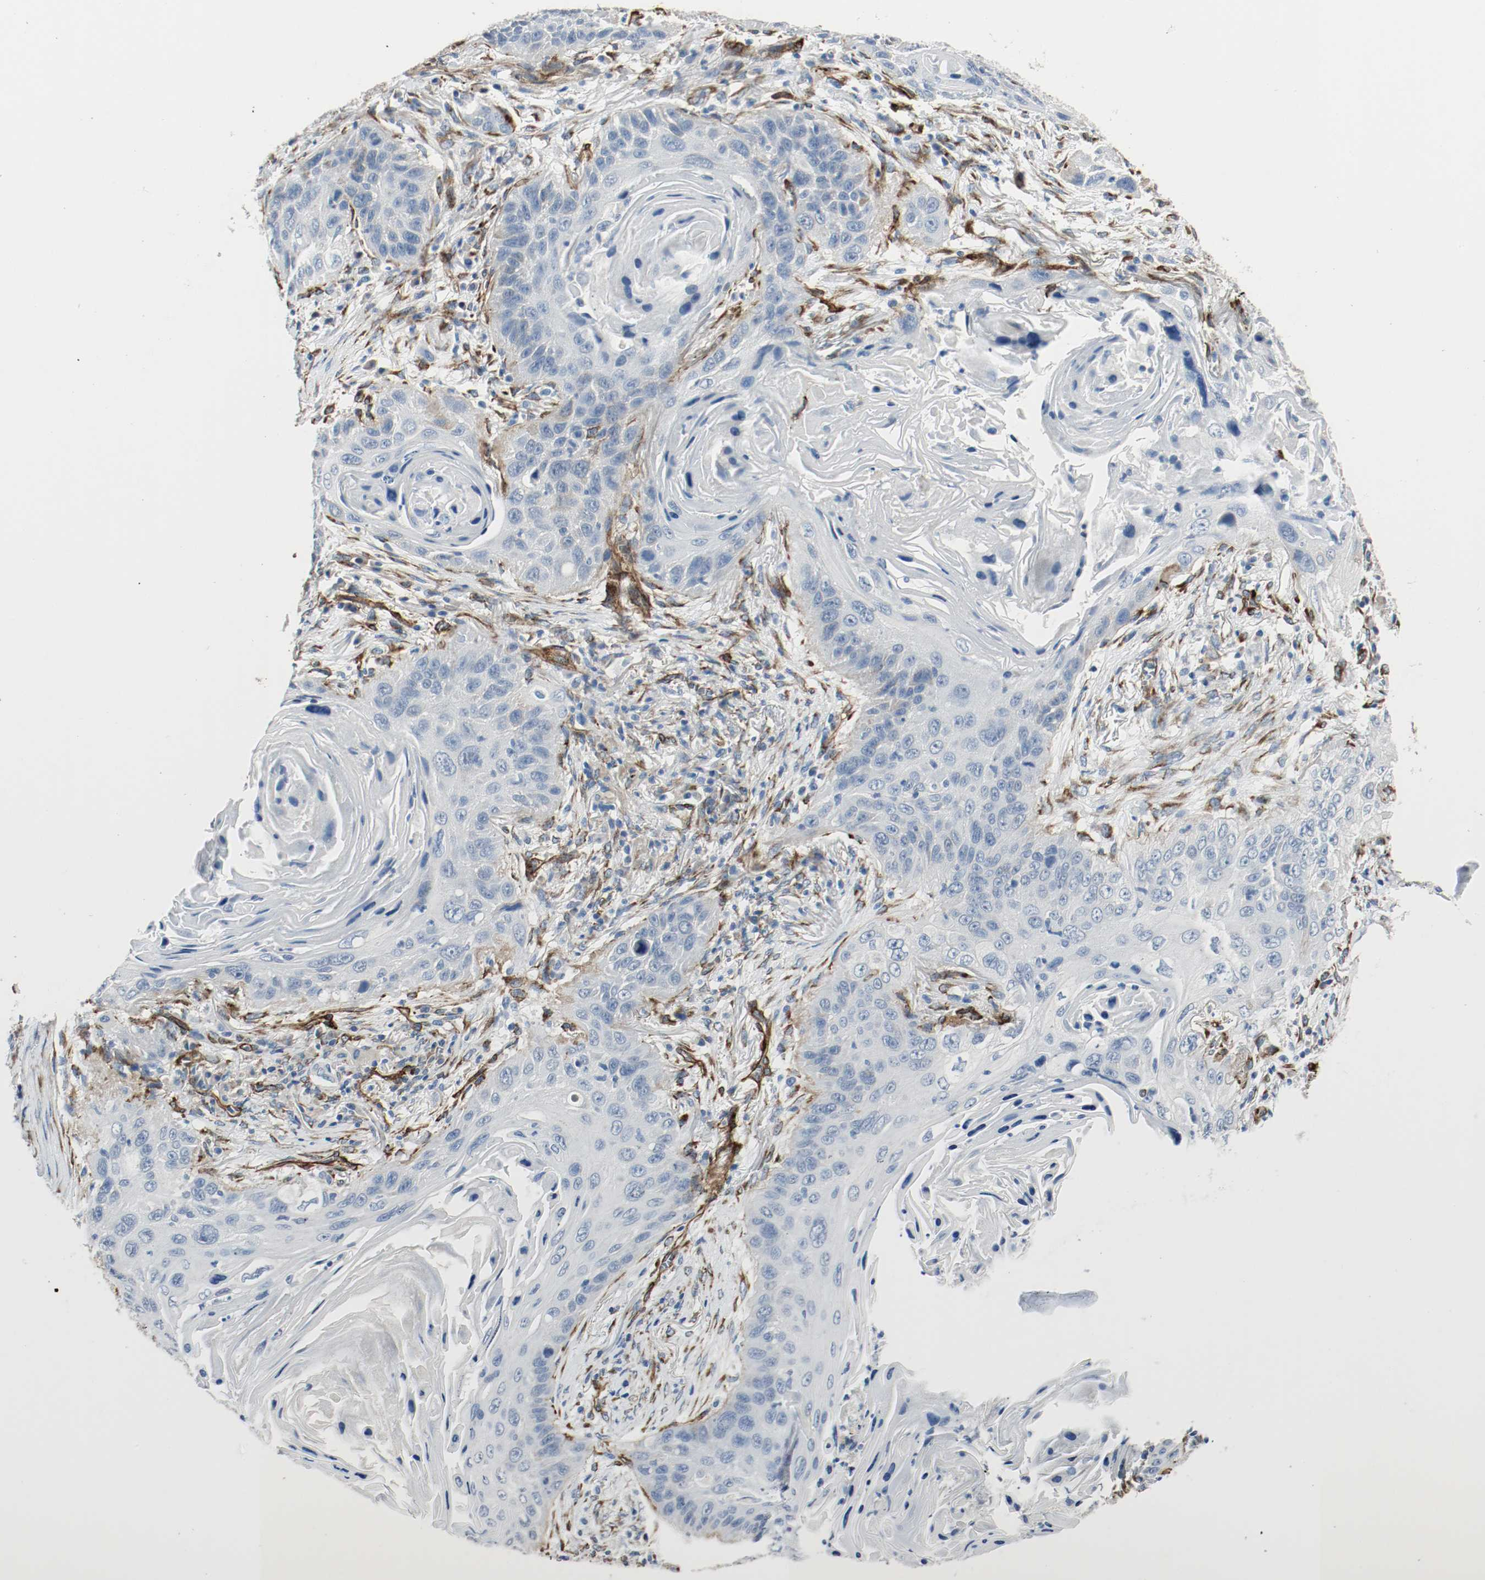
{"staining": {"intensity": "negative", "quantity": "none", "location": "none"}, "tissue": "lung cancer", "cell_type": "Tumor cells", "image_type": "cancer", "snomed": [{"axis": "morphology", "description": "Squamous cell carcinoma, NOS"}, {"axis": "topography", "description": "Lung"}], "caption": "IHC of human lung cancer (squamous cell carcinoma) reveals no positivity in tumor cells. The staining is performed using DAB brown chromogen with nuclei counter-stained in using hematoxylin.", "gene": "LAMB1", "patient": {"sex": "female", "age": 67}}